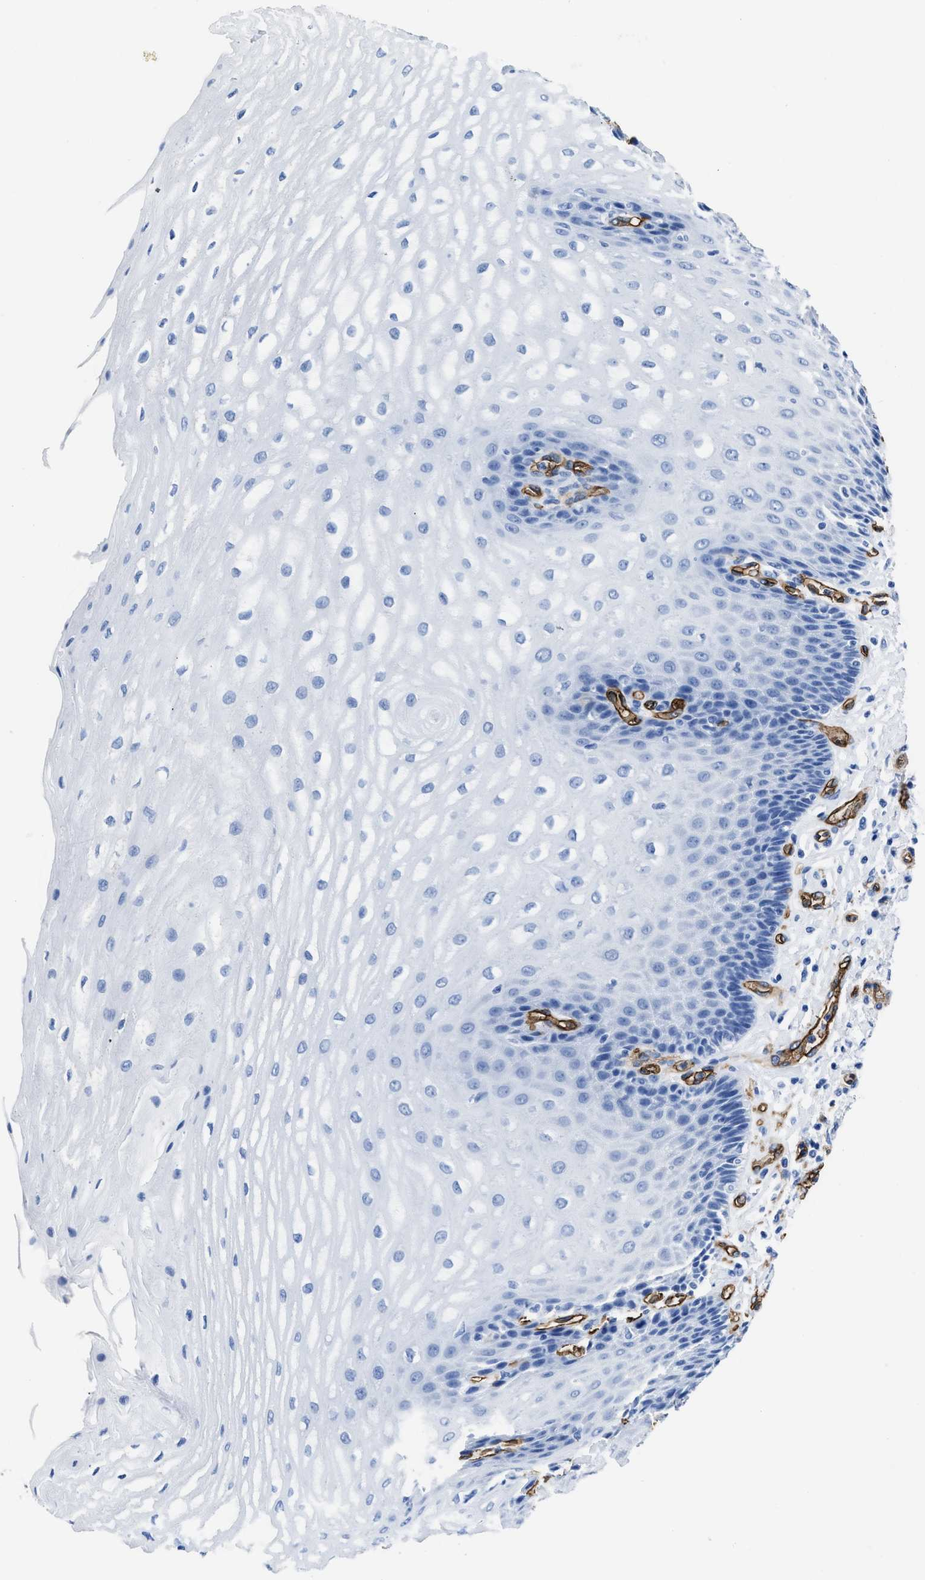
{"staining": {"intensity": "negative", "quantity": "none", "location": "none"}, "tissue": "esophagus", "cell_type": "Squamous epithelial cells", "image_type": "normal", "snomed": [{"axis": "morphology", "description": "Normal tissue, NOS"}, {"axis": "topography", "description": "Esophagus"}], "caption": "Photomicrograph shows no protein expression in squamous epithelial cells of benign esophagus.", "gene": "AQP1", "patient": {"sex": "male", "age": 54}}